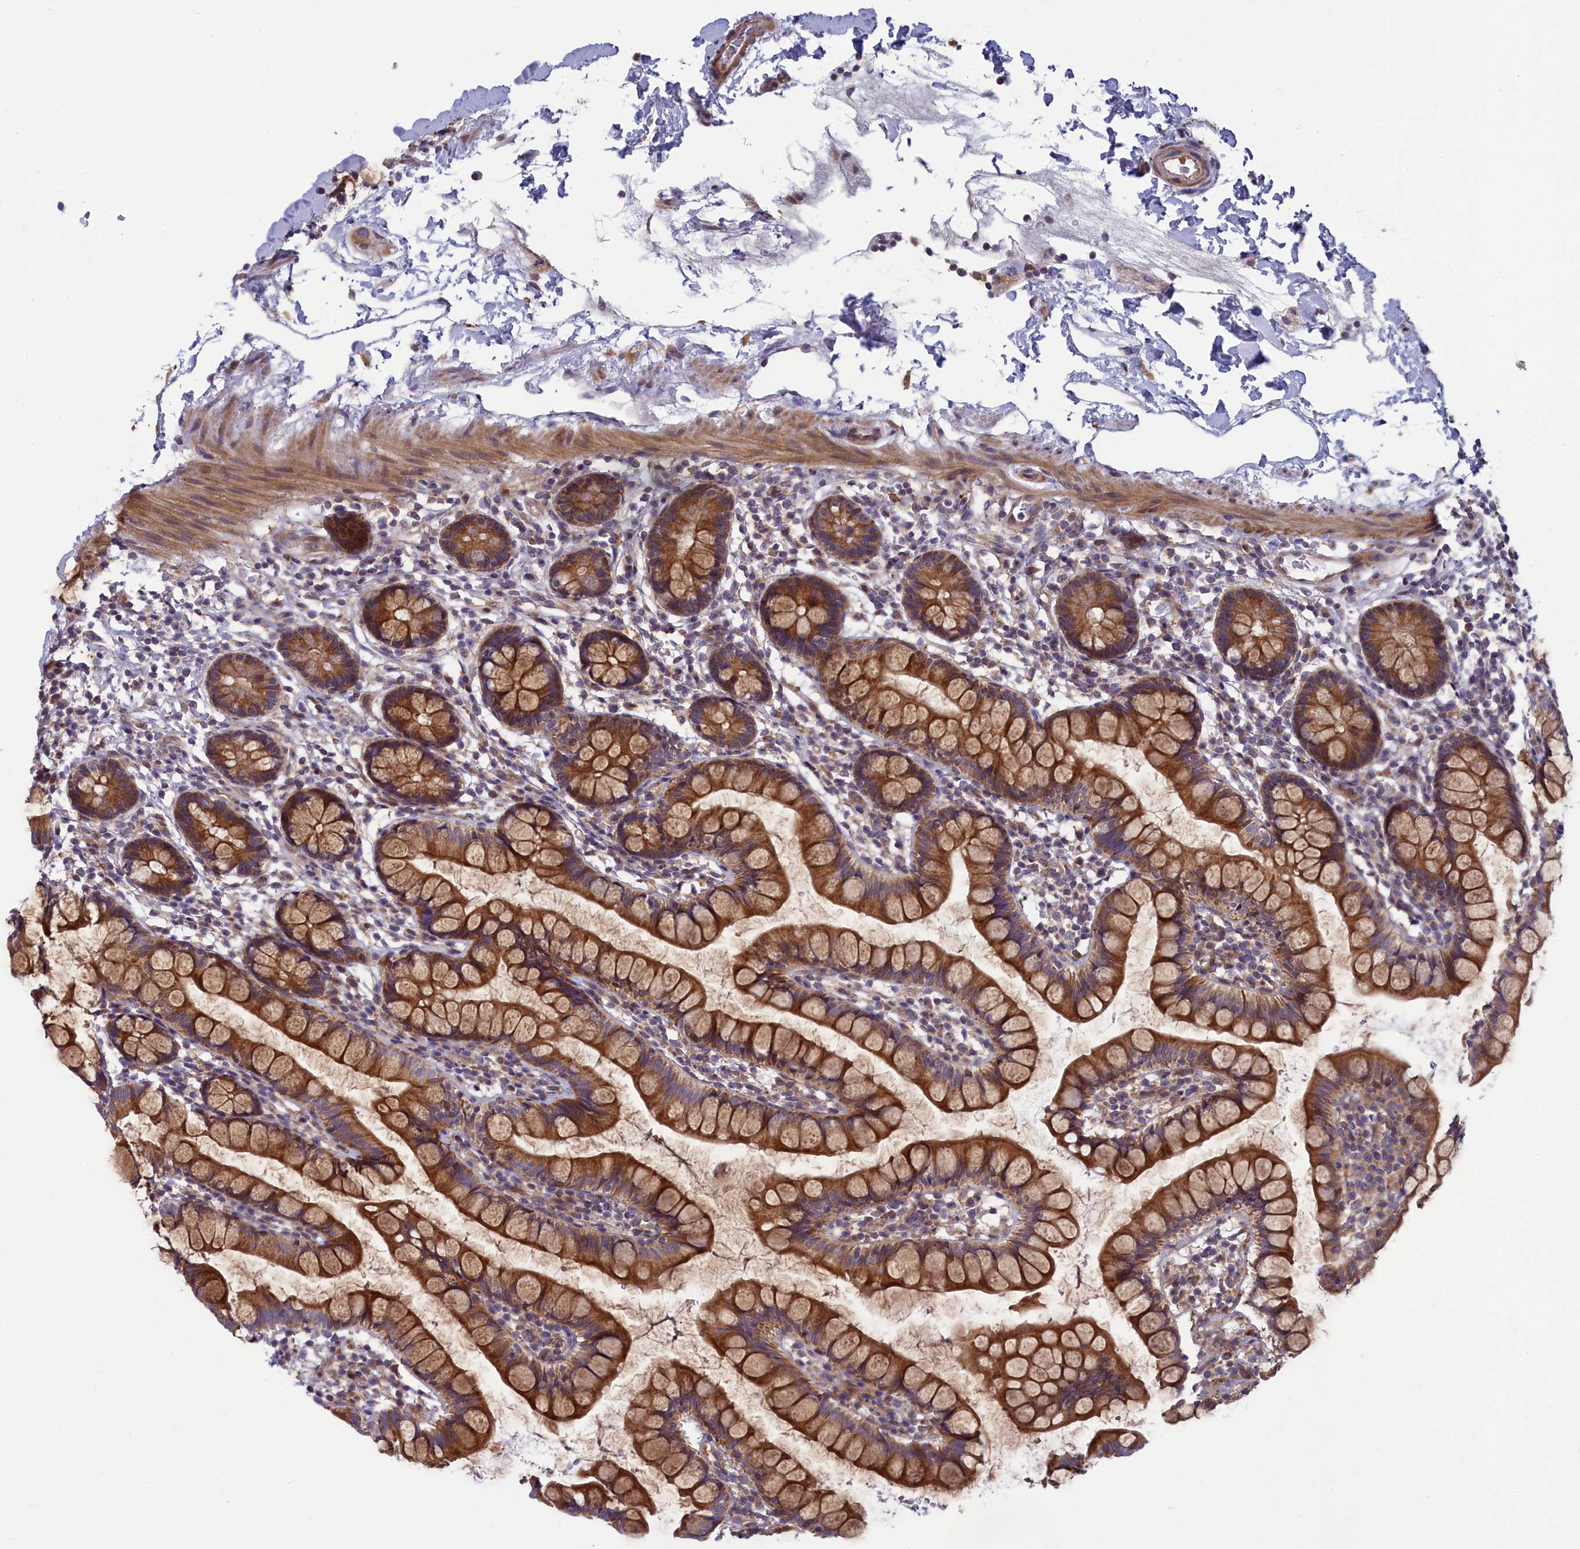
{"staining": {"intensity": "moderate", "quantity": ">75%", "location": "cytoplasmic/membranous"}, "tissue": "small intestine", "cell_type": "Glandular cells", "image_type": "normal", "snomed": [{"axis": "morphology", "description": "Normal tissue, NOS"}, {"axis": "topography", "description": "Small intestine"}], "caption": "Glandular cells show medium levels of moderate cytoplasmic/membranous staining in about >75% of cells in benign human small intestine.", "gene": "BLTP2", "patient": {"sex": "female", "age": 84}}